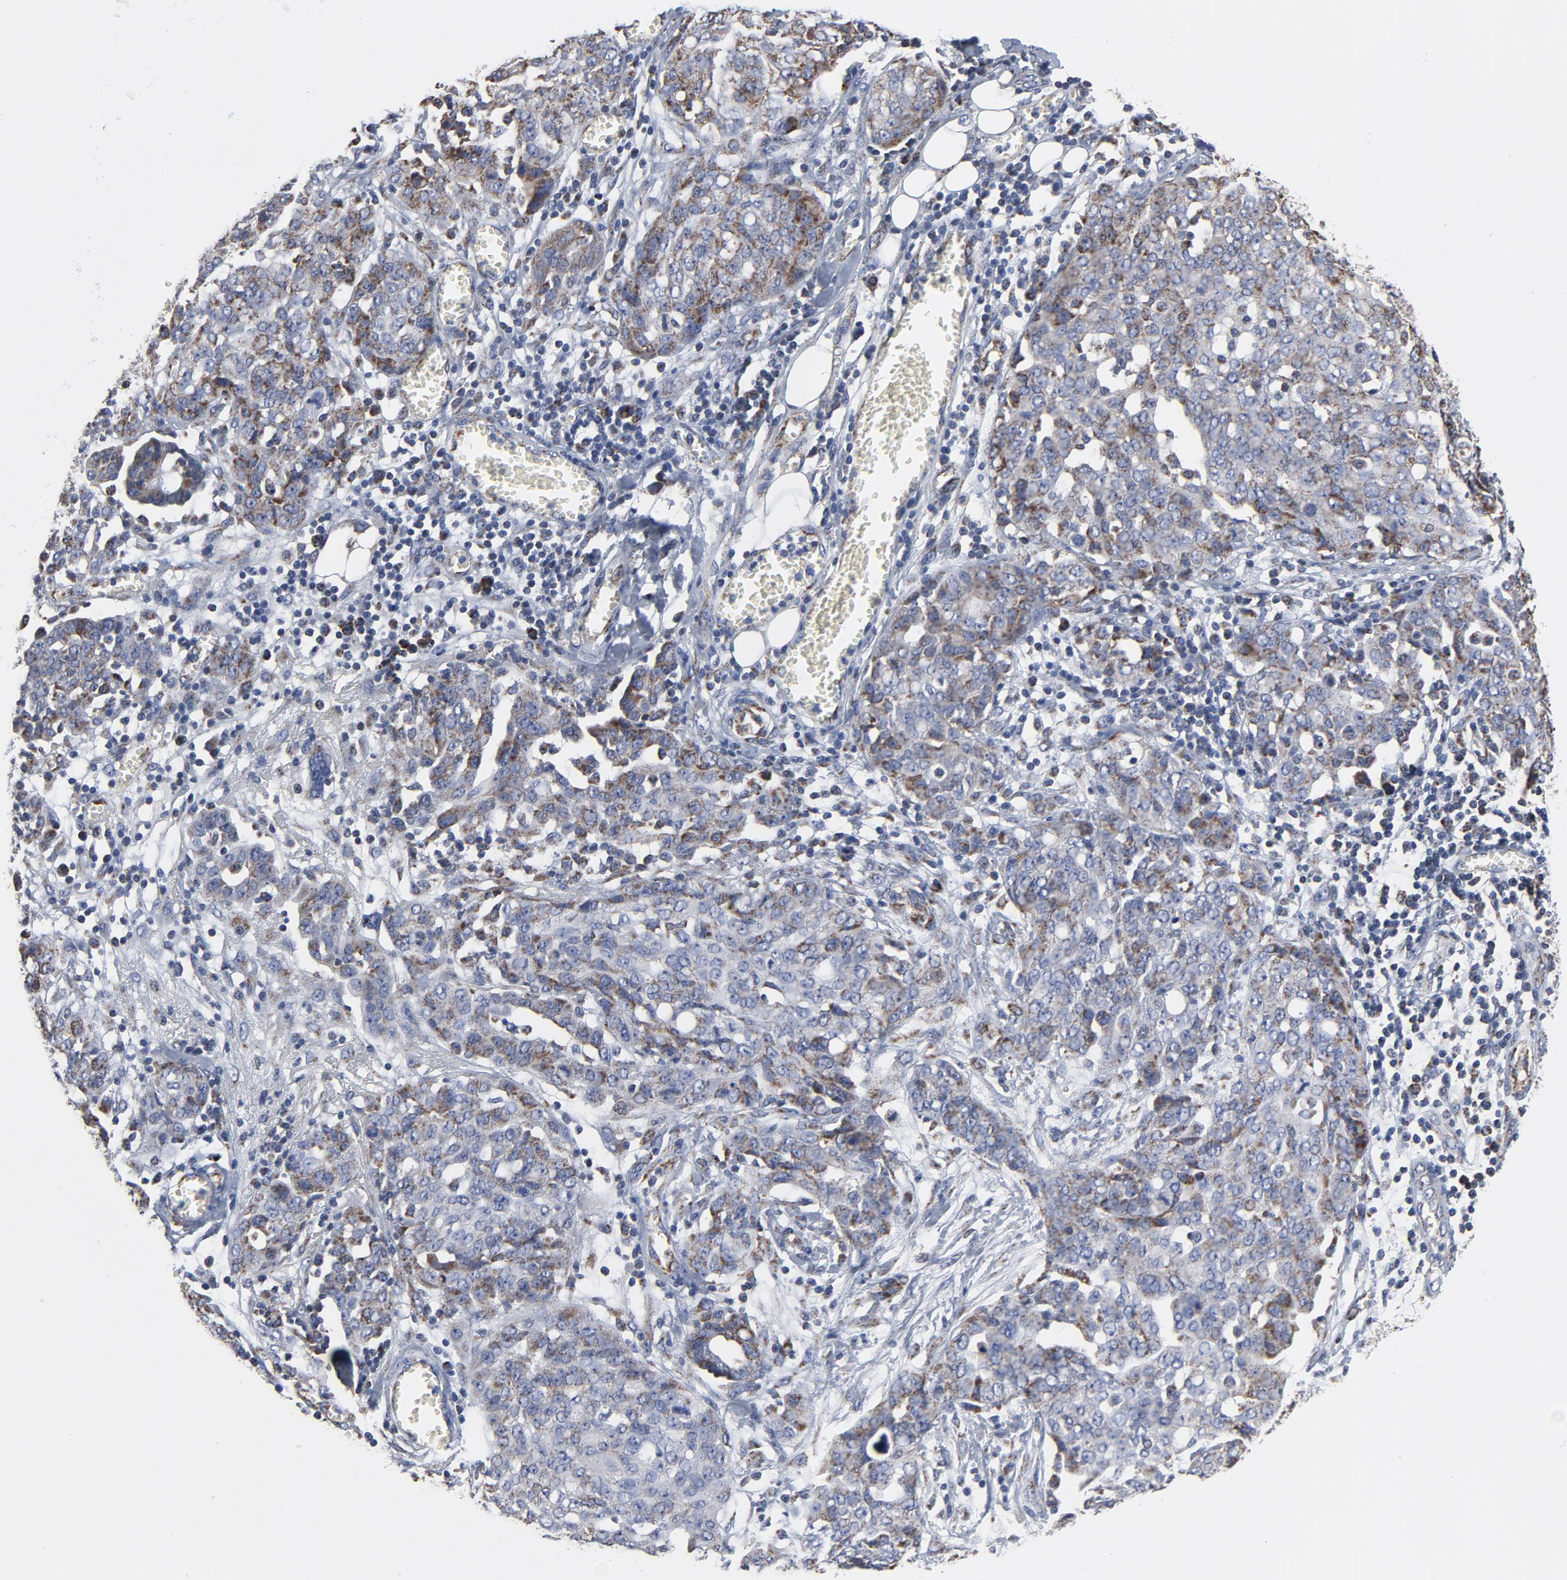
{"staining": {"intensity": "moderate", "quantity": "25%-75%", "location": "cytoplasmic/membranous"}, "tissue": "ovarian cancer", "cell_type": "Tumor cells", "image_type": "cancer", "snomed": [{"axis": "morphology", "description": "Cystadenocarcinoma, serous, NOS"}, {"axis": "topography", "description": "Soft tissue"}, {"axis": "topography", "description": "Ovary"}], "caption": "Human ovarian cancer stained with a brown dye shows moderate cytoplasmic/membranous positive expression in about 25%-75% of tumor cells.", "gene": "NDUFV2", "patient": {"sex": "female", "age": 57}}